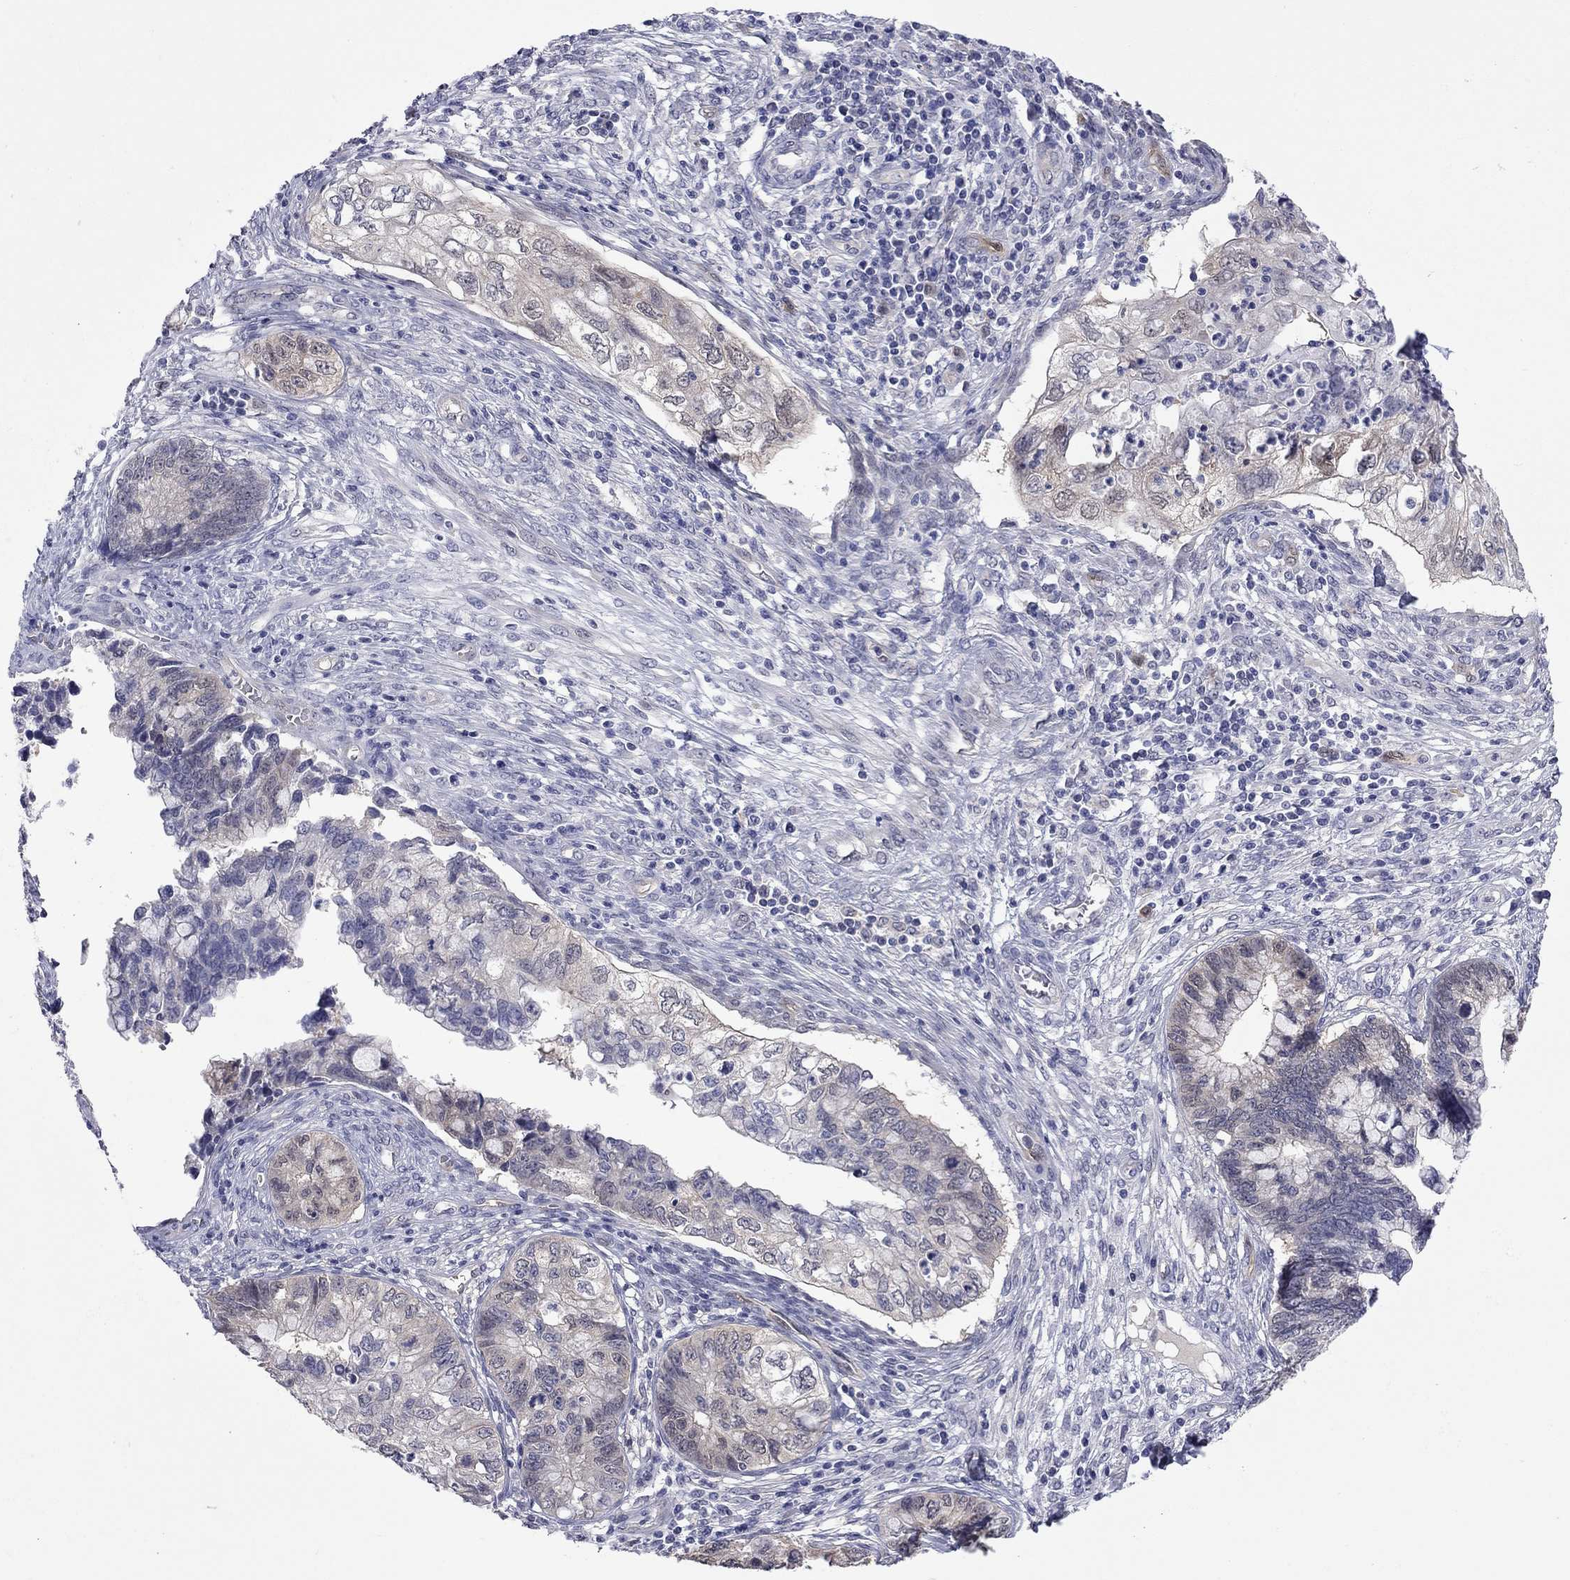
{"staining": {"intensity": "moderate", "quantity": "<25%", "location": "cytoplasmic/membranous"}, "tissue": "cervical cancer", "cell_type": "Tumor cells", "image_type": "cancer", "snomed": [{"axis": "morphology", "description": "Adenocarcinoma, NOS"}, {"axis": "topography", "description": "Cervix"}], "caption": "Protein expression analysis of cervical cancer reveals moderate cytoplasmic/membranous staining in about <25% of tumor cells.", "gene": "CTNNBIP1", "patient": {"sex": "female", "age": 44}}